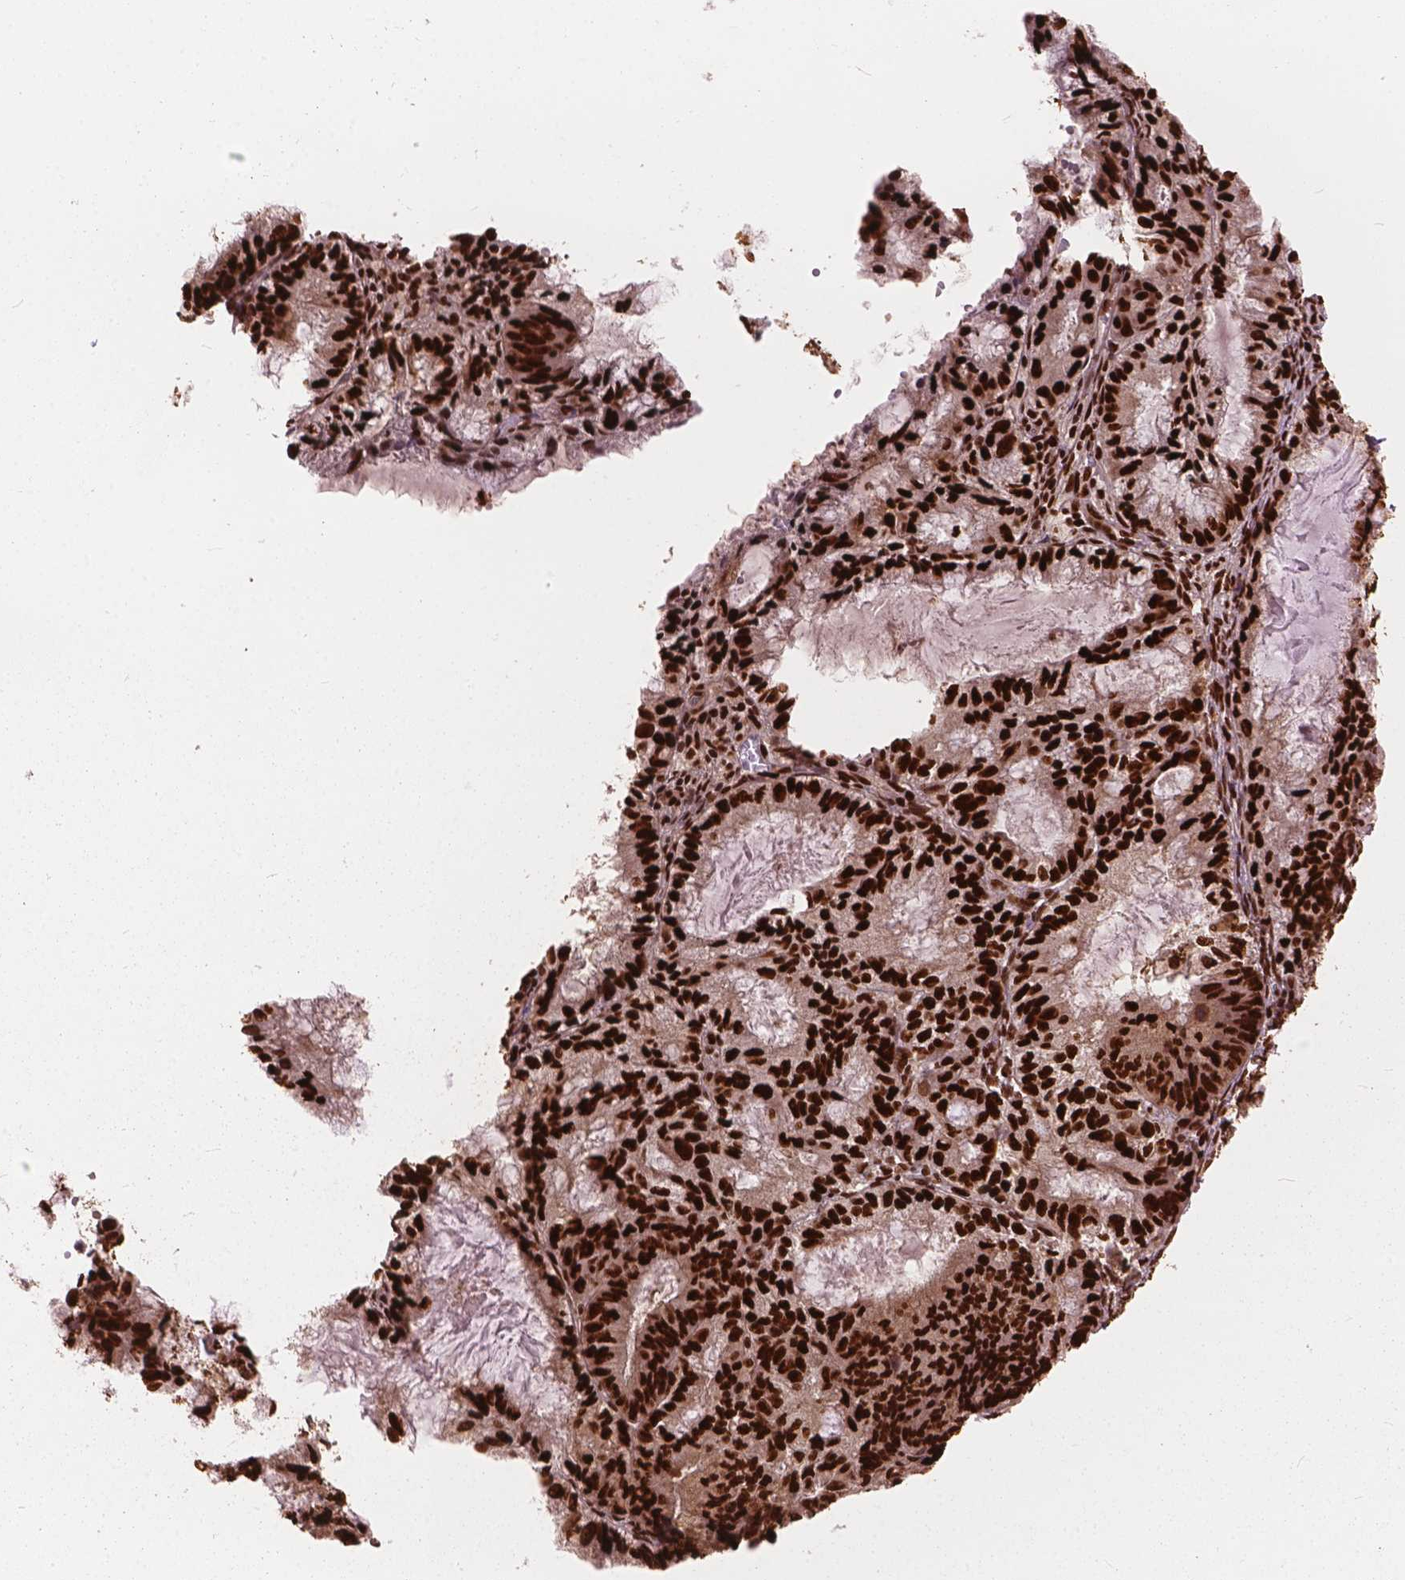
{"staining": {"intensity": "strong", "quantity": ">75%", "location": "nuclear"}, "tissue": "endometrial cancer", "cell_type": "Tumor cells", "image_type": "cancer", "snomed": [{"axis": "morphology", "description": "Adenocarcinoma, NOS"}, {"axis": "topography", "description": "Endometrium"}], "caption": "The image reveals a brown stain indicating the presence of a protein in the nuclear of tumor cells in endometrial cancer (adenocarcinoma).", "gene": "ANP32B", "patient": {"sex": "female", "age": 86}}